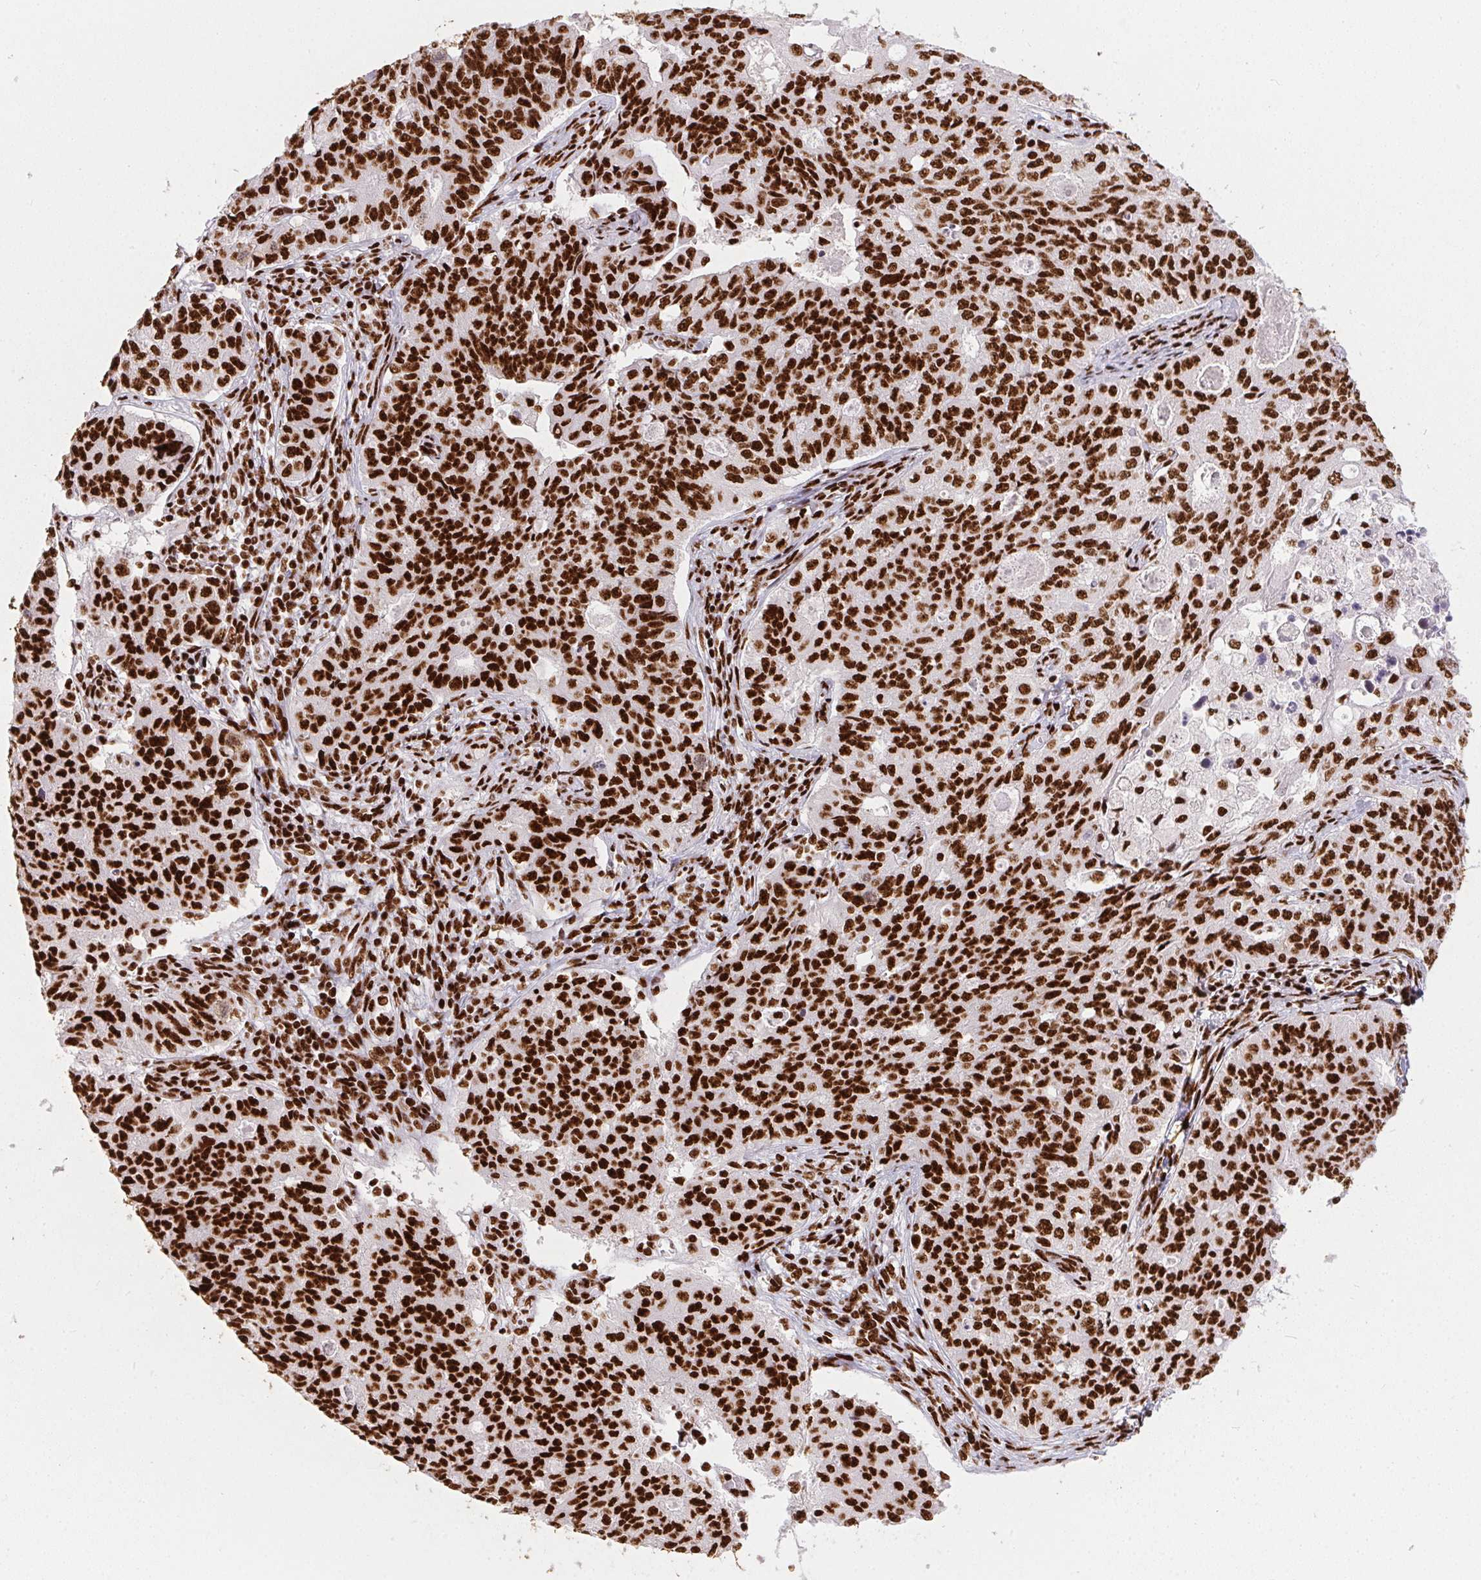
{"staining": {"intensity": "strong", "quantity": ">75%", "location": "nuclear"}, "tissue": "endometrial cancer", "cell_type": "Tumor cells", "image_type": "cancer", "snomed": [{"axis": "morphology", "description": "Adenocarcinoma, NOS"}, {"axis": "topography", "description": "Endometrium"}], "caption": "Immunohistochemical staining of endometrial adenocarcinoma reveals high levels of strong nuclear protein staining in about >75% of tumor cells.", "gene": "PAGE3", "patient": {"sex": "female", "age": 43}}